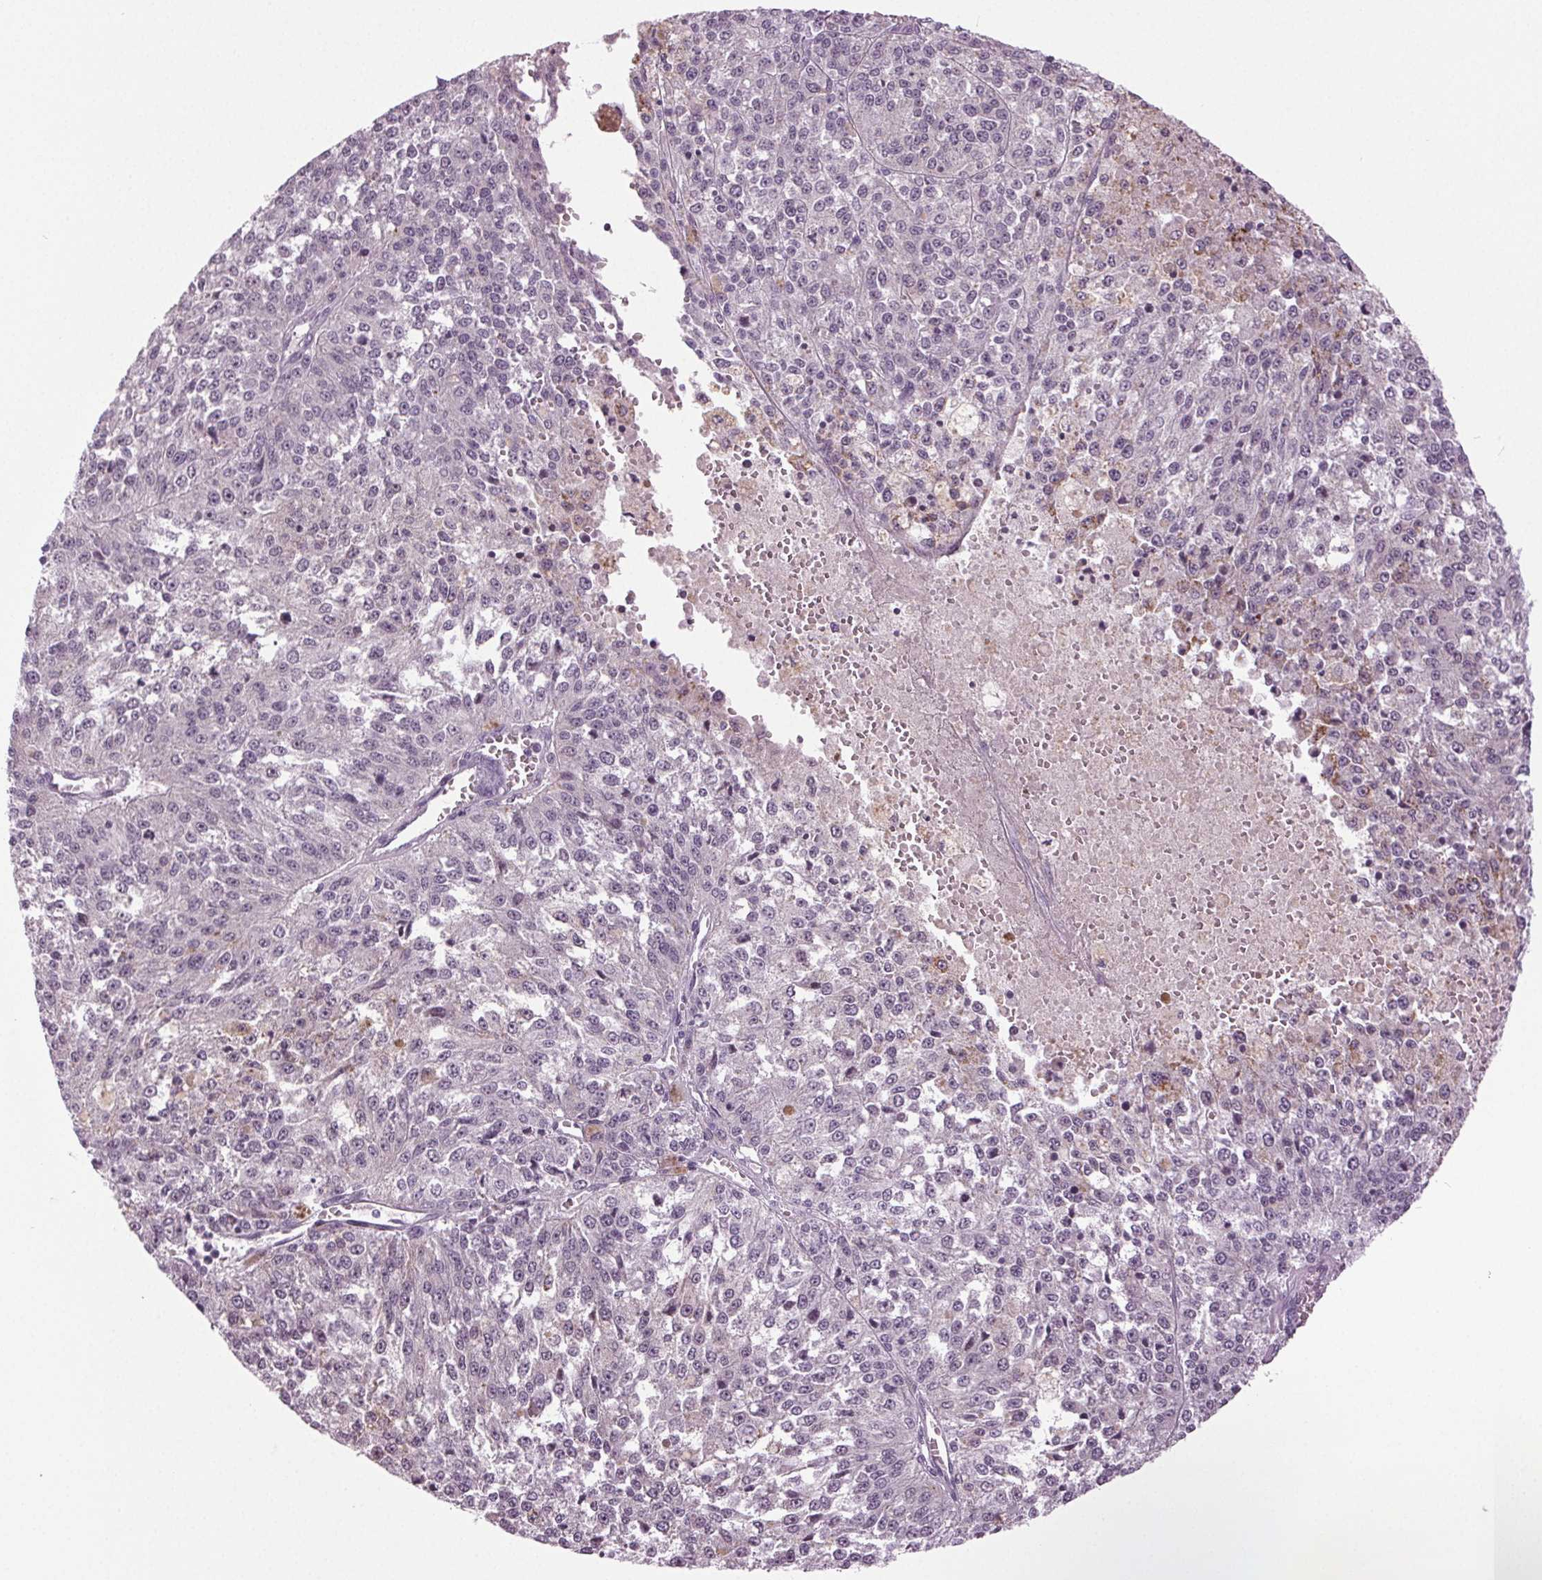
{"staining": {"intensity": "negative", "quantity": "none", "location": "none"}, "tissue": "melanoma", "cell_type": "Tumor cells", "image_type": "cancer", "snomed": [{"axis": "morphology", "description": "Malignant melanoma, Metastatic site"}, {"axis": "topography", "description": "Lymph node"}], "caption": "Tumor cells show no significant protein expression in malignant melanoma (metastatic site).", "gene": "DNAH12", "patient": {"sex": "female", "age": 64}}